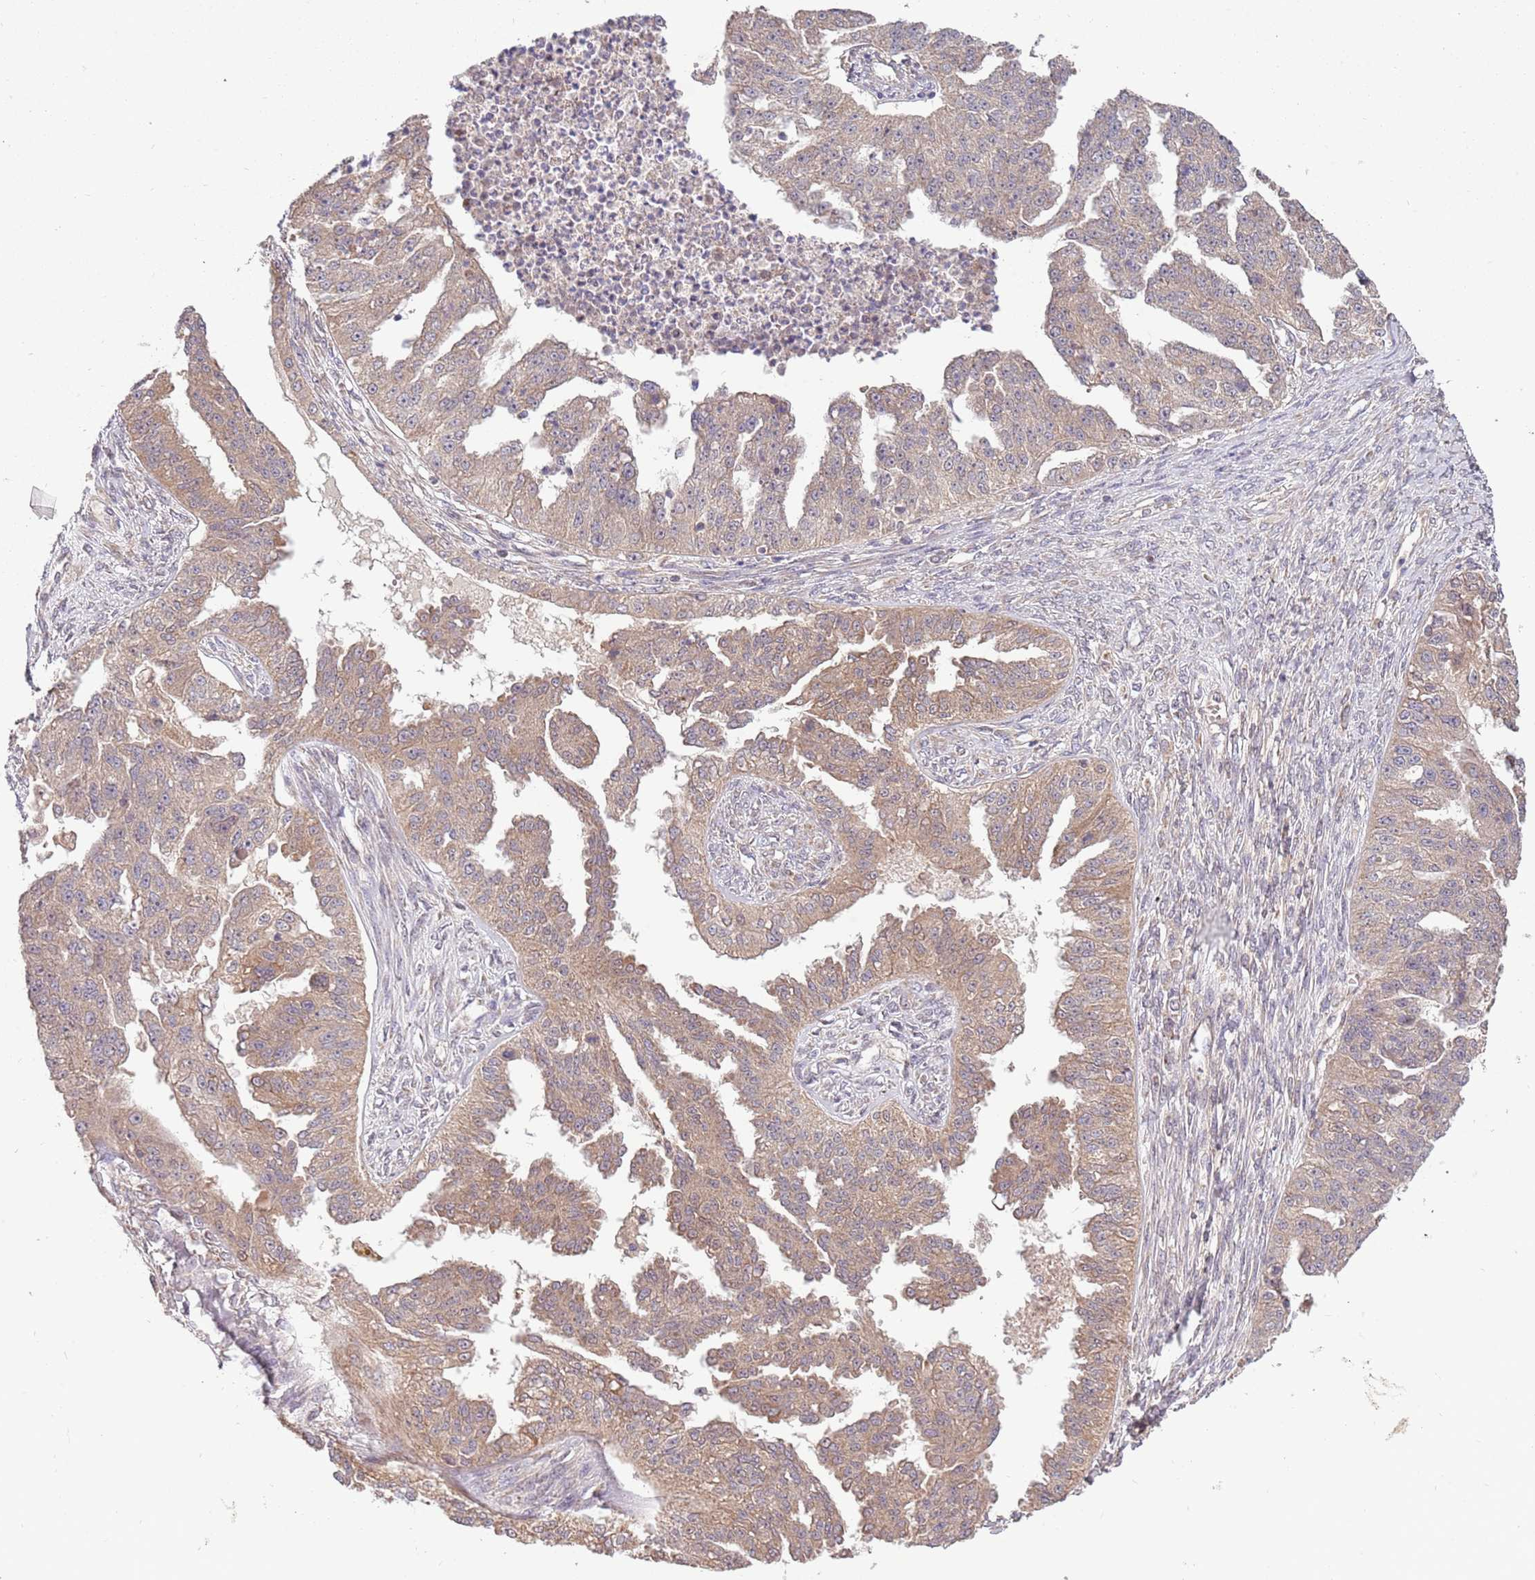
{"staining": {"intensity": "weak", "quantity": "25%-75%", "location": "cytoplasmic/membranous"}, "tissue": "ovarian cancer", "cell_type": "Tumor cells", "image_type": "cancer", "snomed": [{"axis": "morphology", "description": "Cystadenocarcinoma, serous, NOS"}, {"axis": "topography", "description": "Ovary"}], "caption": "The photomicrograph shows staining of serous cystadenocarcinoma (ovarian), revealing weak cytoplasmic/membranous protein staining (brown color) within tumor cells.", "gene": "RNF181", "patient": {"sex": "female", "age": 58}}